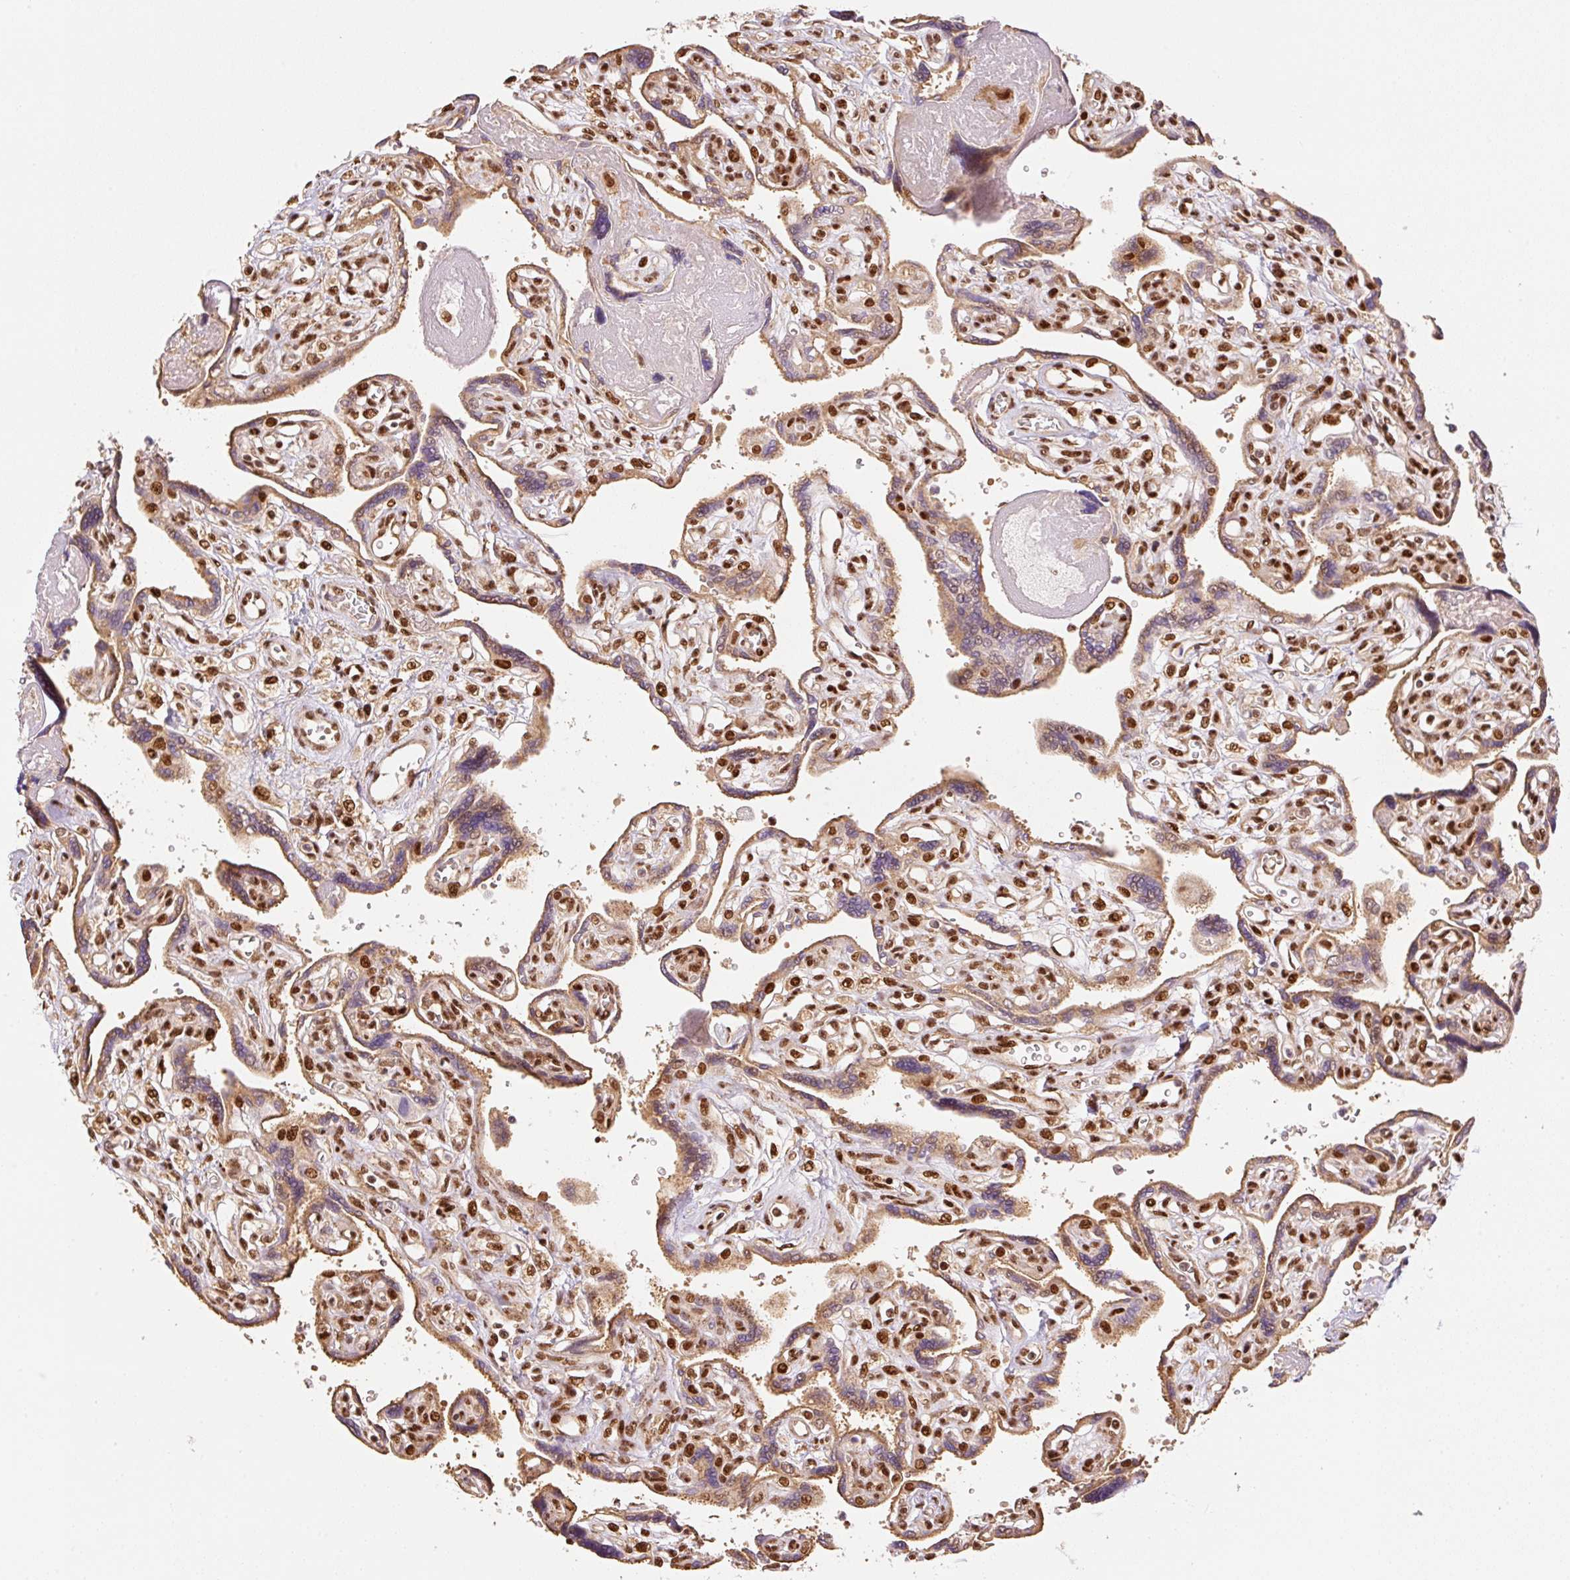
{"staining": {"intensity": "moderate", "quantity": ">75%", "location": "cytoplasmic/membranous,nuclear"}, "tissue": "placenta", "cell_type": "Trophoblastic cells", "image_type": "normal", "snomed": [{"axis": "morphology", "description": "Normal tissue, NOS"}, {"axis": "topography", "description": "Placenta"}], "caption": "Trophoblastic cells display moderate cytoplasmic/membranous,nuclear expression in about >75% of cells in normal placenta. The staining was performed using DAB (3,3'-diaminobenzidine) to visualize the protein expression in brown, while the nuclei were stained in blue with hematoxylin (Magnification: 20x).", "gene": "INTS8", "patient": {"sex": "female", "age": 39}}